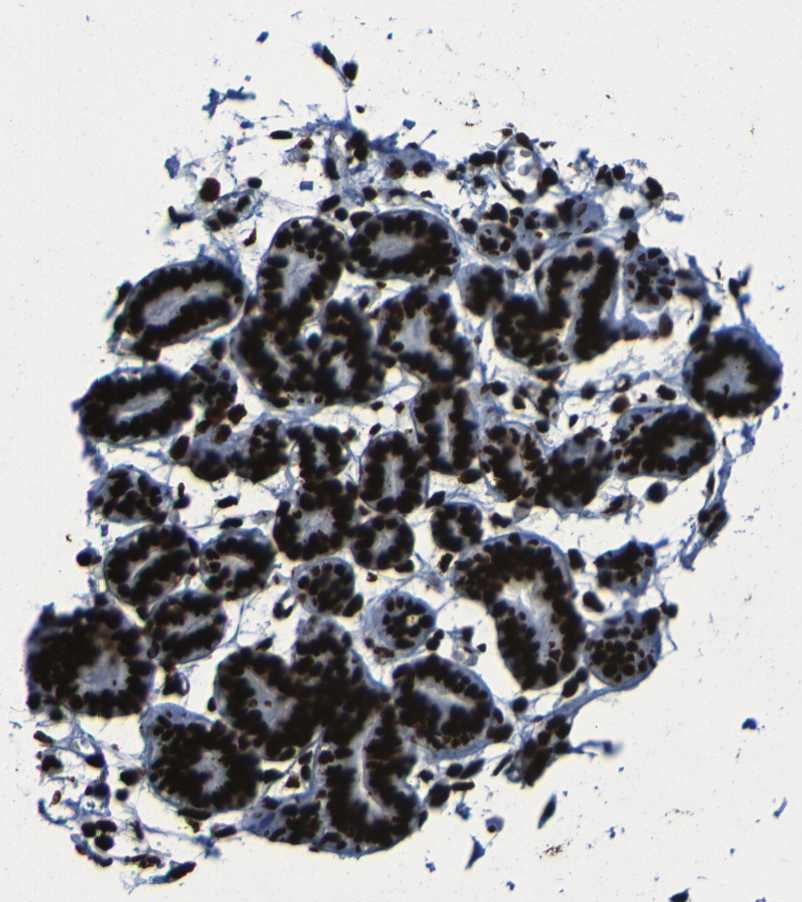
{"staining": {"intensity": "strong", "quantity": ">75%", "location": "nuclear"}, "tissue": "breast", "cell_type": "Adipocytes", "image_type": "normal", "snomed": [{"axis": "morphology", "description": "Normal tissue, NOS"}, {"axis": "topography", "description": "Breast"}], "caption": "IHC (DAB) staining of benign human breast exhibits strong nuclear protein expression in about >75% of adipocytes.", "gene": "NPM1", "patient": {"sex": "female", "age": 27}}